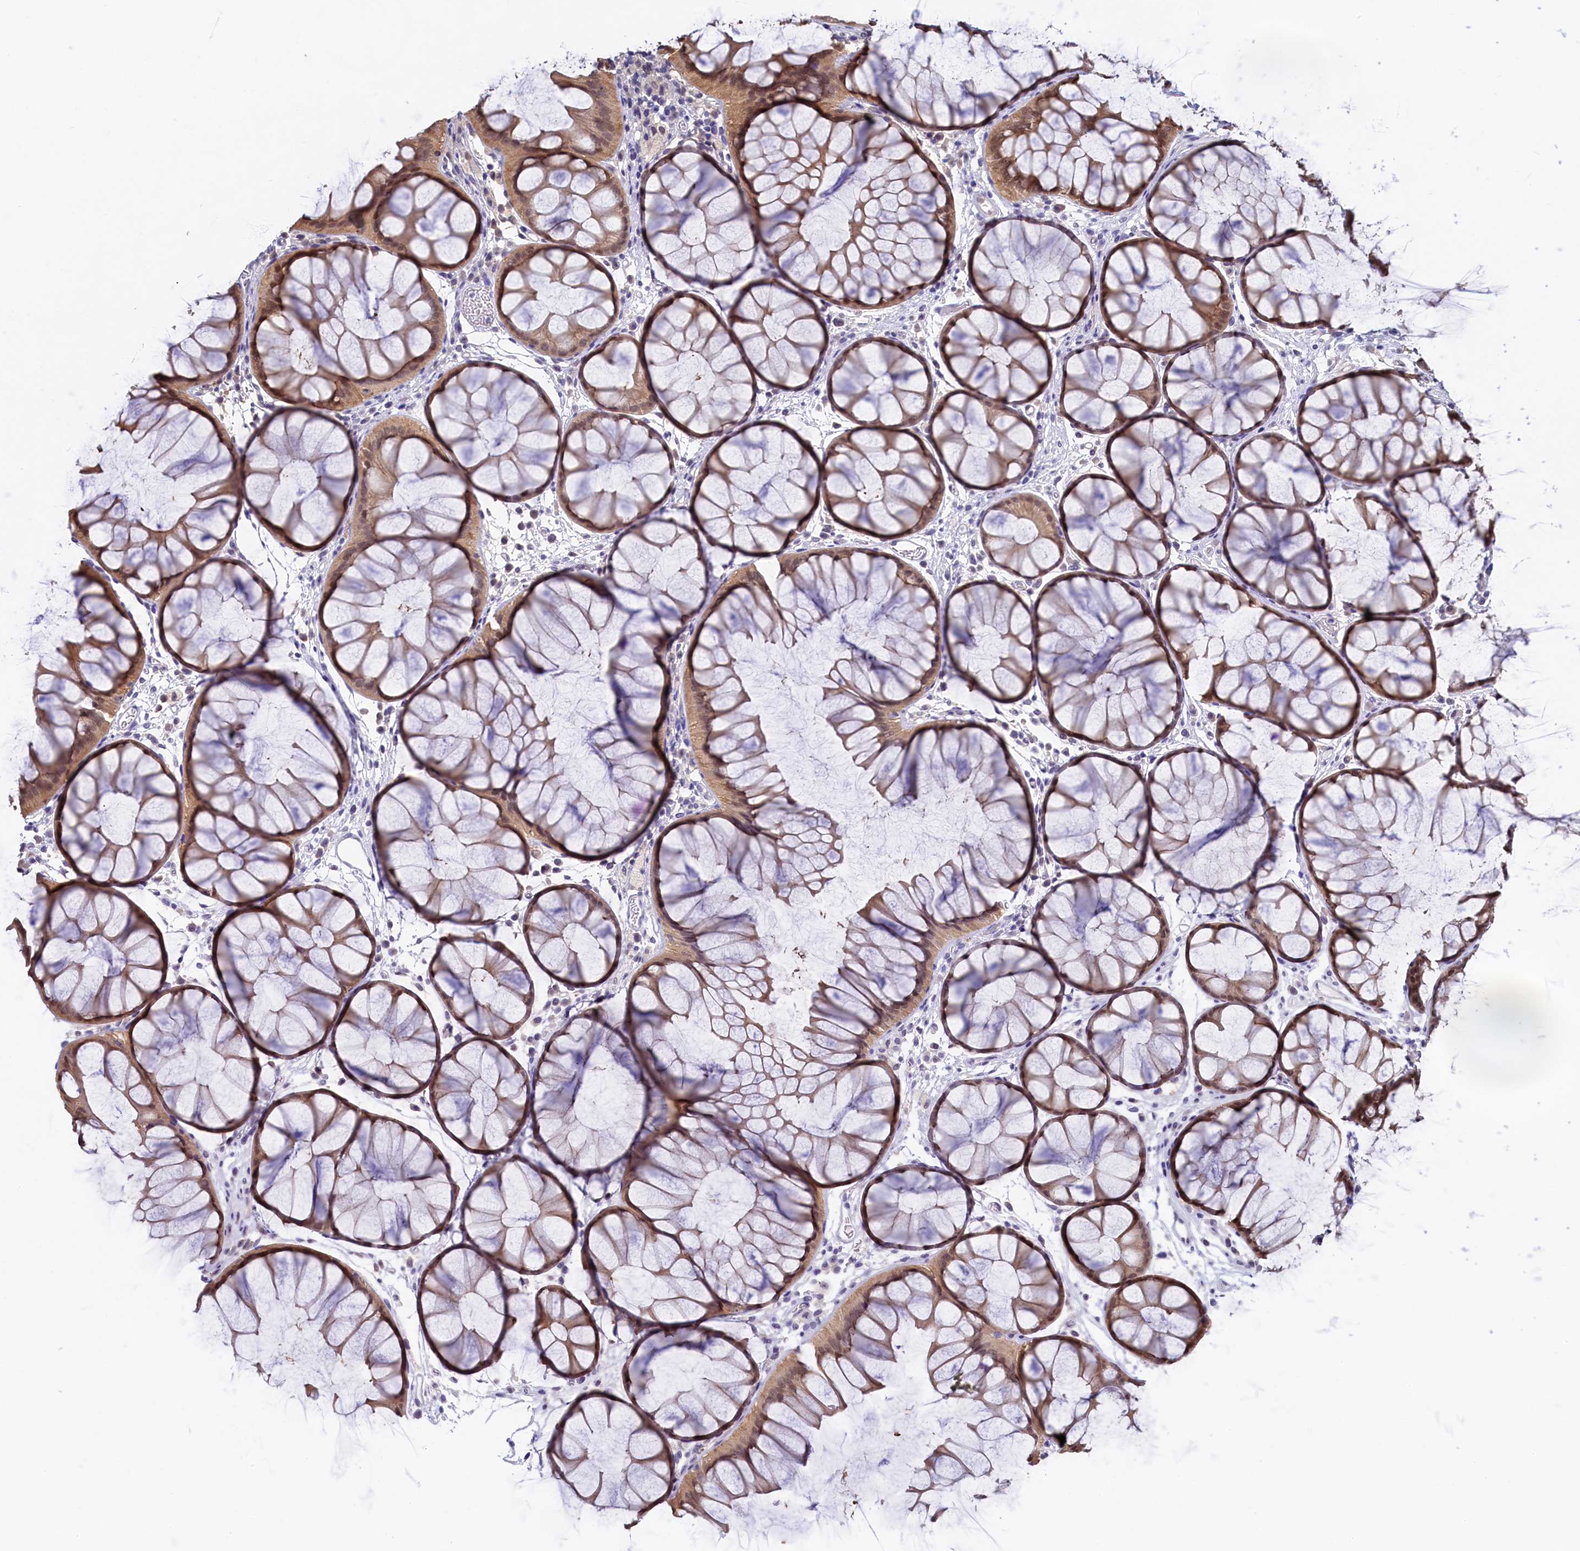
{"staining": {"intensity": "negative", "quantity": "none", "location": "none"}, "tissue": "colon", "cell_type": "Endothelial cells", "image_type": "normal", "snomed": [{"axis": "morphology", "description": "Normal tissue, NOS"}, {"axis": "topography", "description": "Colon"}], "caption": "Immunohistochemistry of normal human colon reveals no staining in endothelial cells. (DAB IHC visualized using brightfield microscopy, high magnification).", "gene": "C11orf54", "patient": {"sex": "female", "age": 82}}